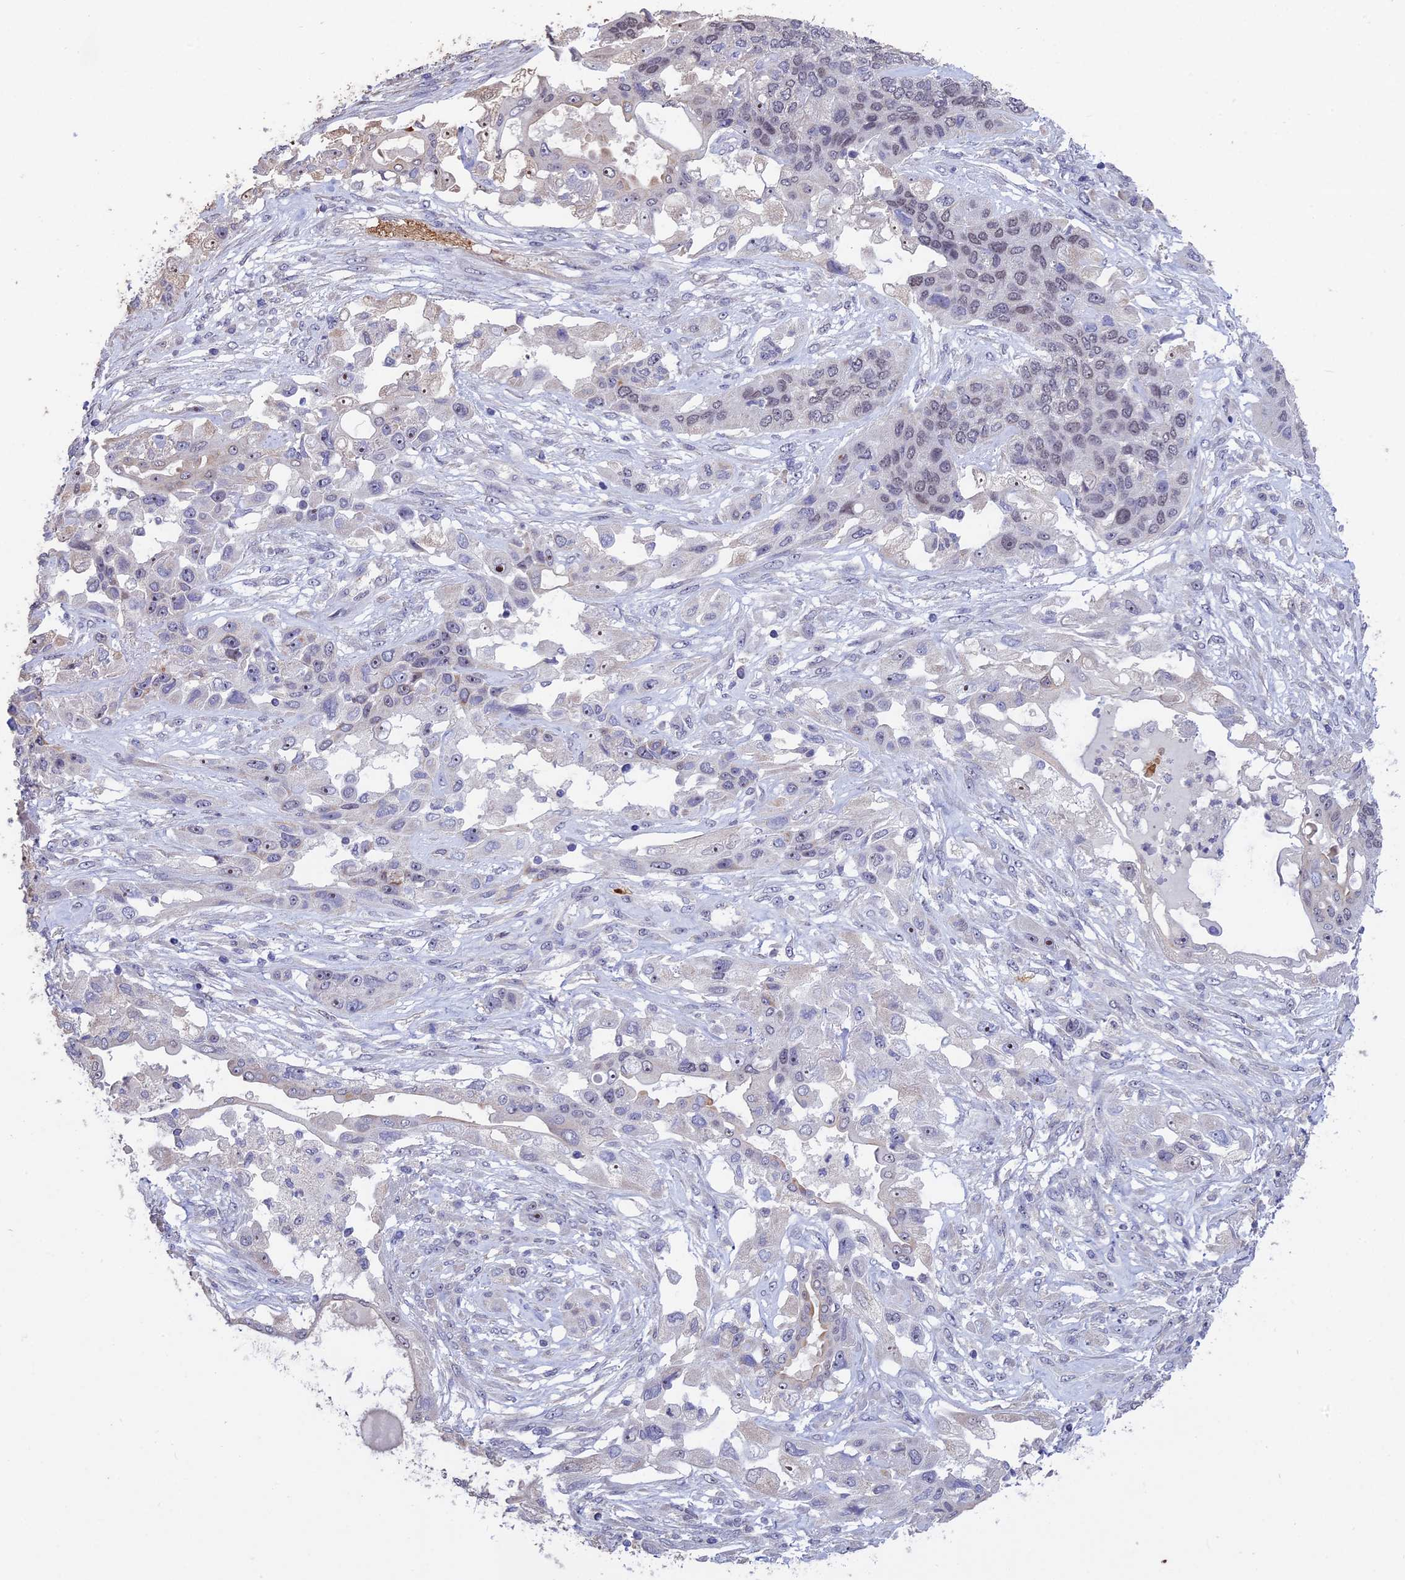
{"staining": {"intensity": "weak", "quantity": "<25%", "location": "nuclear"}, "tissue": "lung cancer", "cell_type": "Tumor cells", "image_type": "cancer", "snomed": [{"axis": "morphology", "description": "Squamous cell carcinoma, NOS"}, {"axis": "topography", "description": "Lung"}], "caption": "Immunohistochemistry image of neoplastic tissue: human lung cancer stained with DAB (3,3'-diaminobenzidine) shows no significant protein expression in tumor cells.", "gene": "KNOP1", "patient": {"sex": "female", "age": 70}}